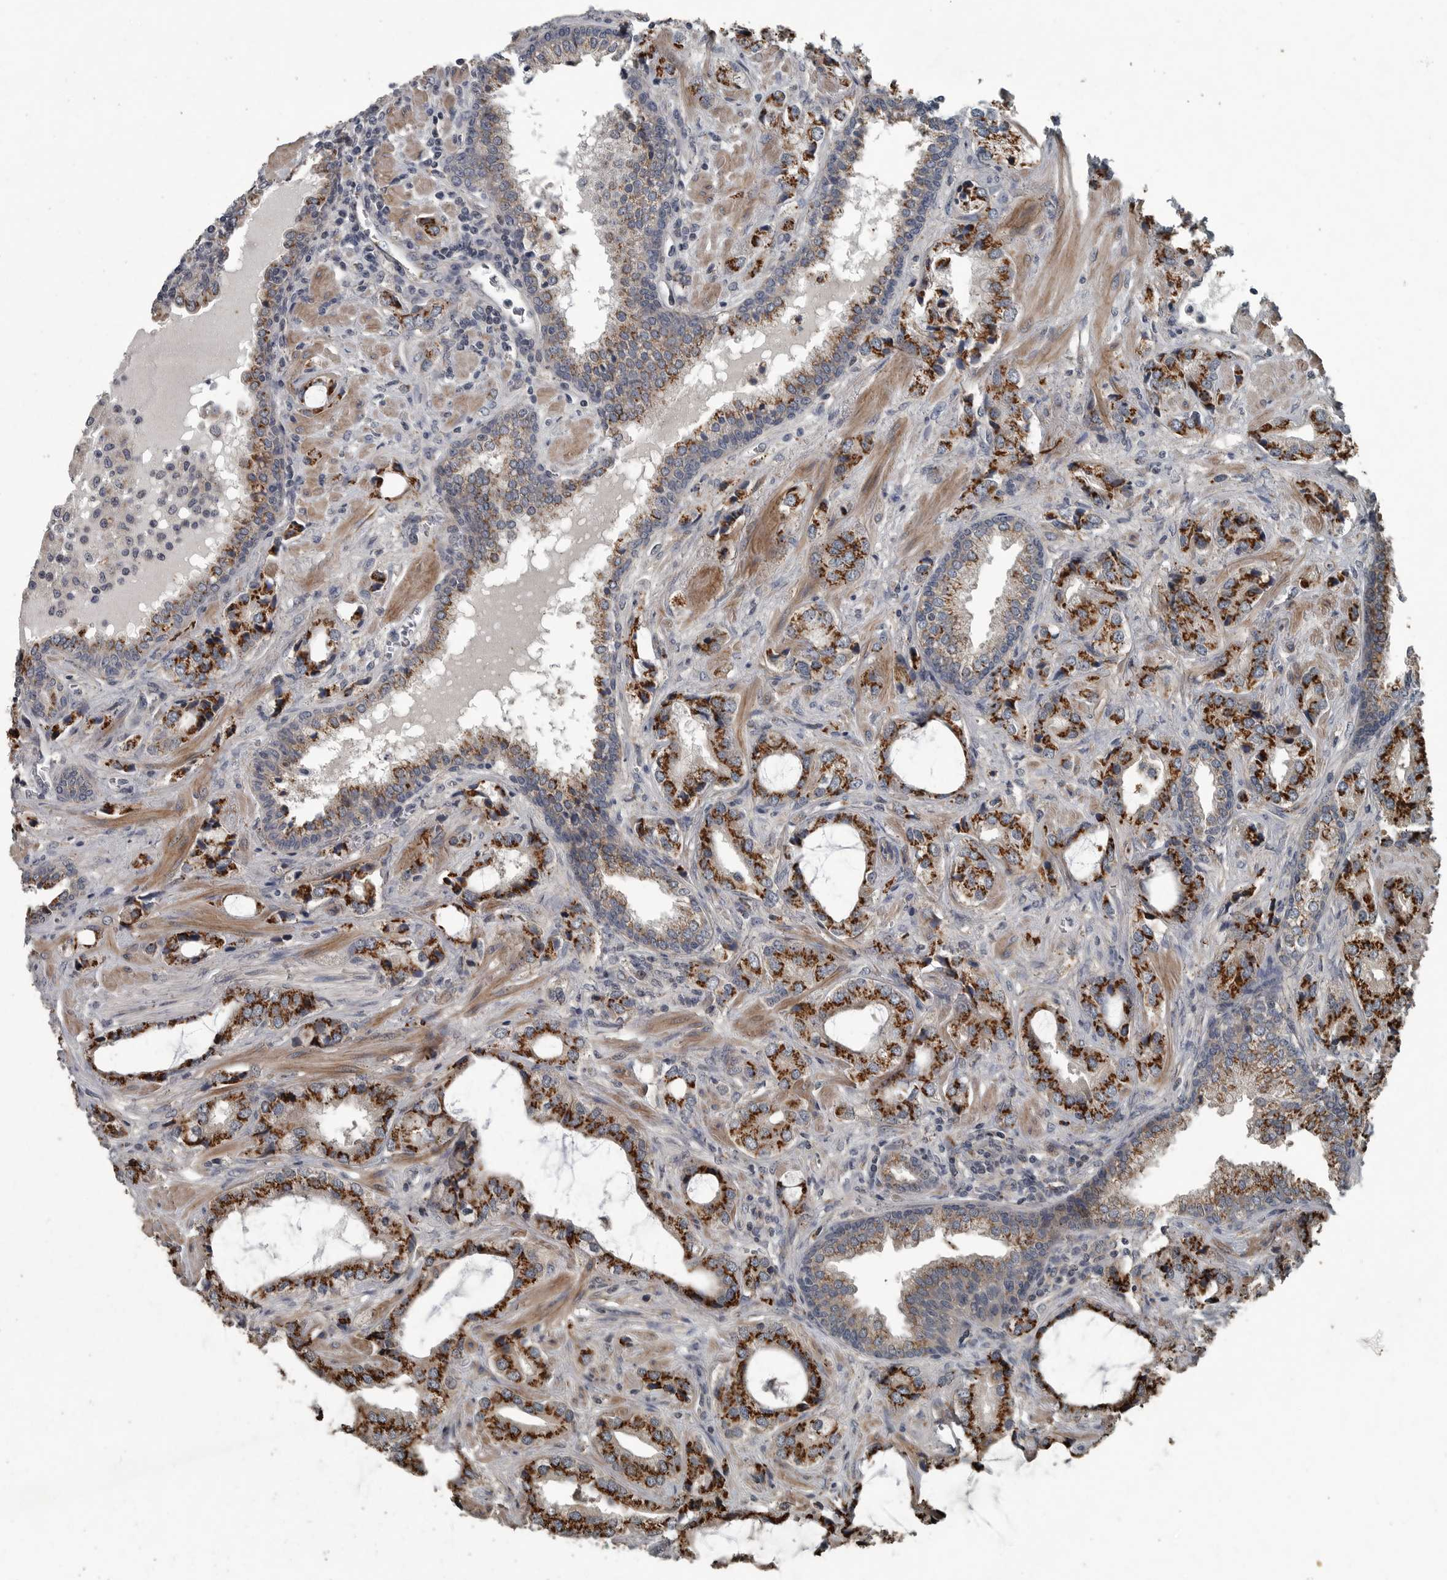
{"staining": {"intensity": "strong", "quantity": ">75%", "location": "cytoplasmic/membranous"}, "tissue": "prostate cancer", "cell_type": "Tumor cells", "image_type": "cancer", "snomed": [{"axis": "morphology", "description": "Adenocarcinoma, High grade"}, {"axis": "topography", "description": "Prostate"}], "caption": "Tumor cells display high levels of strong cytoplasmic/membranous expression in approximately >75% of cells in adenocarcinoma (high-grade) (prostate).", "gene": "ZNF345", "patient": {"sex": "male", "age": 66}}